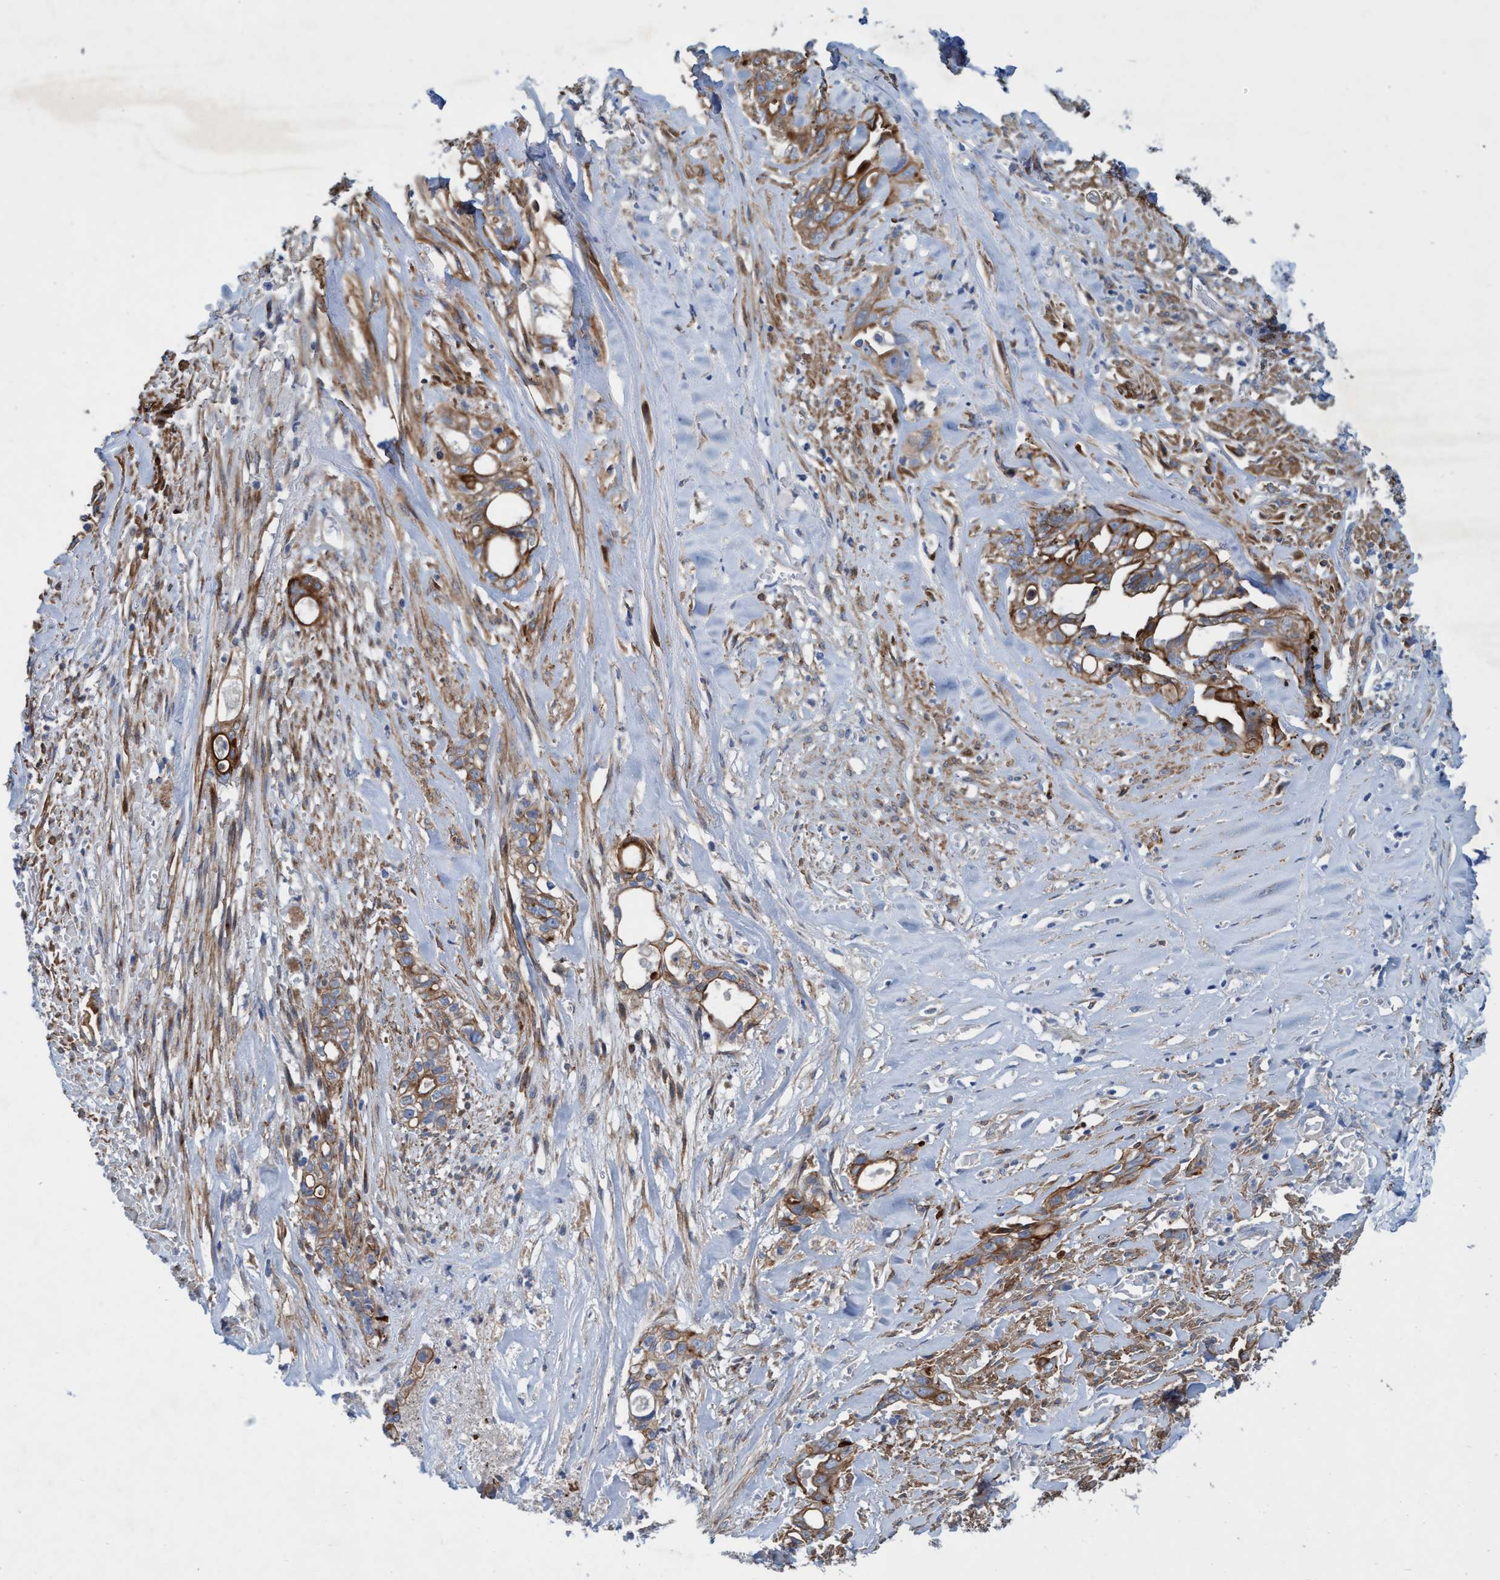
{"staining": {"intensity": "moderate", "quantity": ">75%", "location": "cytoplasmic/membranous"}, "tissue": "liver cancer", "cell_type": "Tumor cells", "image_type": "cancer", "snomed": [{"axis": "morphology", "description": "Cholangiocarcinoma"}, {"axis": "topography", "description": "Liver"}], "caption": "This is an image of immunohistochemistry staining of liver cancer (cholangiocarcinoma), which shows moderate positivity in the cytoplasmic/membranous of tumor cells.", "gene": "GULP1", "patient": {"sex": "female", "age": 70}}